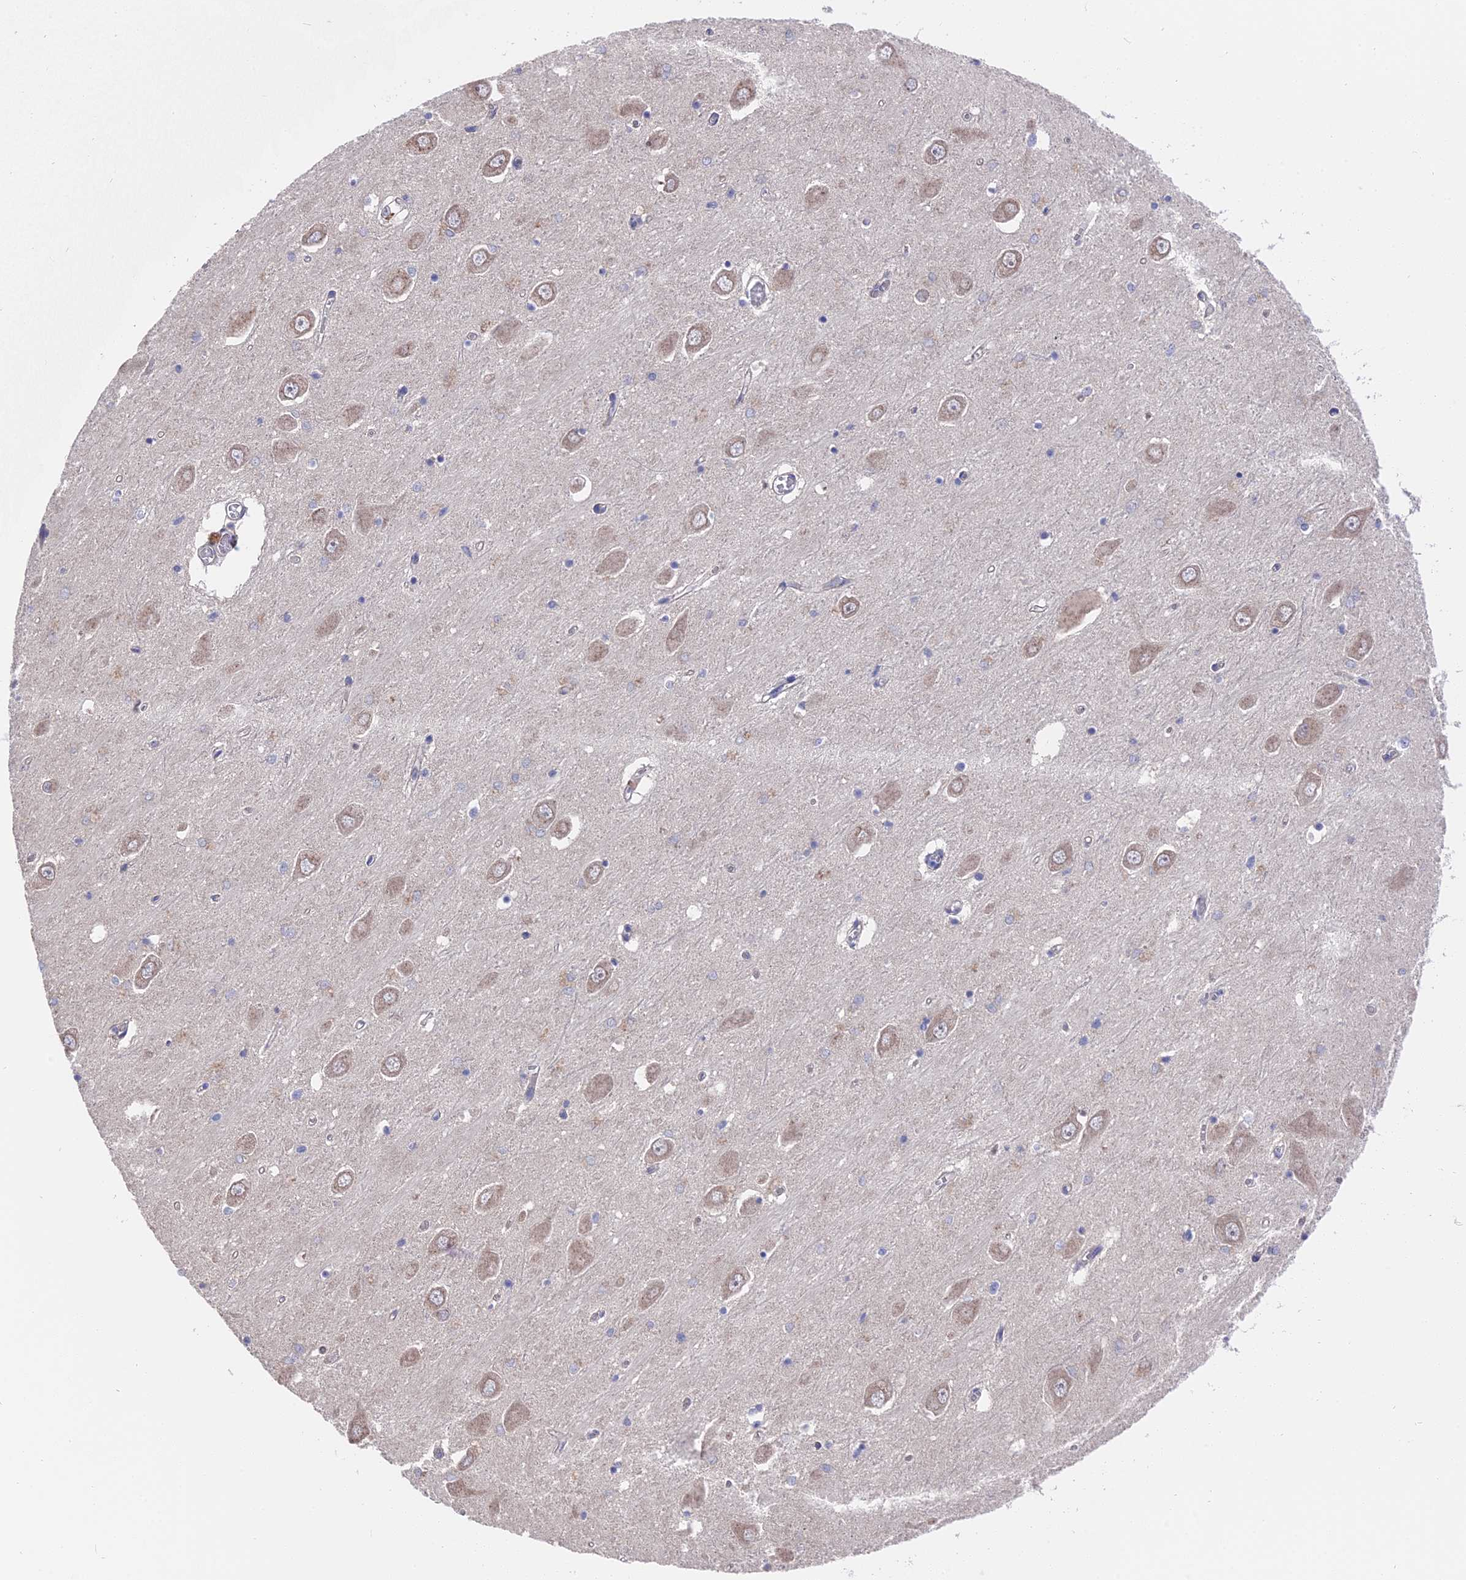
{"staining": {"intensity": "negative", "quantity": "none", "location": "none"}, "tissue": "hippocampus", "cell_type": "Glial cells", "image_type": "normal", "snomed": [{"axis": "morphology", "description": "Normal tissue, NOS"}, {"axis": "topography", "description": "Hippocampus"}], "caption": "Hippocampus was stained to show a protein in brown. There is no significant positivity in glial cells.", "gene": "ZCCHC2", "patient": {"sex": "male", "age": 70}}